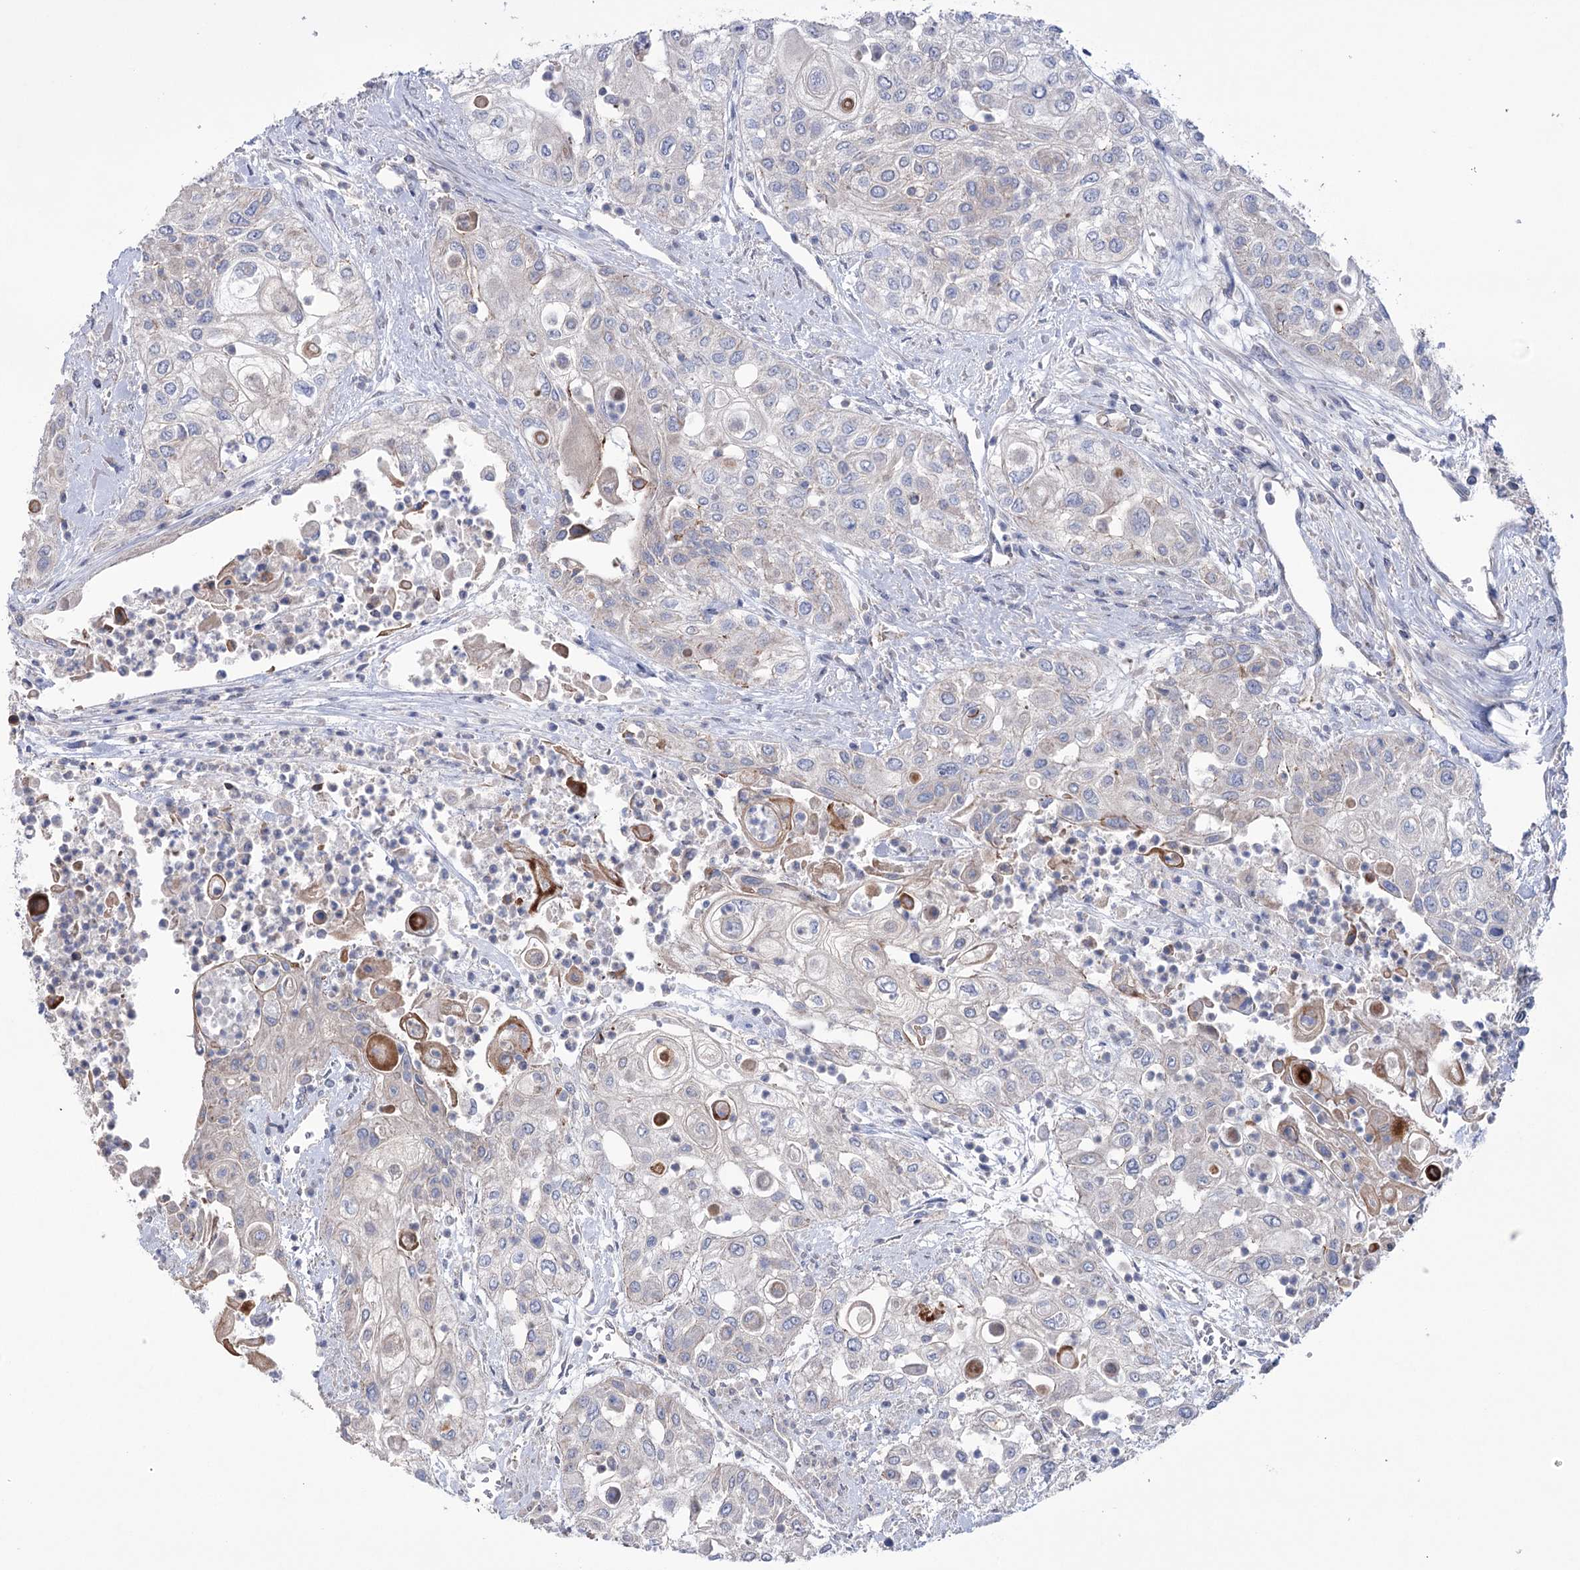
{"staining": {"intensity": "negative", "quantity": "none", "location": "none"}, "tissue": "urothelial cancer", "cell_type": "Tumor cells", "image_type": "cancer", "snomed": [{"axis": "morphology", "description": "Urothelial carcinoma, High grade"}, {"axis": "topography", "description": "Urinary bladder"}], "caption": "DAB immunohistochemical staining of urothelial cancer exhibits no significant positivity in tumor cells.", "gene": "TRIM71", "patient": {"sex": "female", "age": 79}}